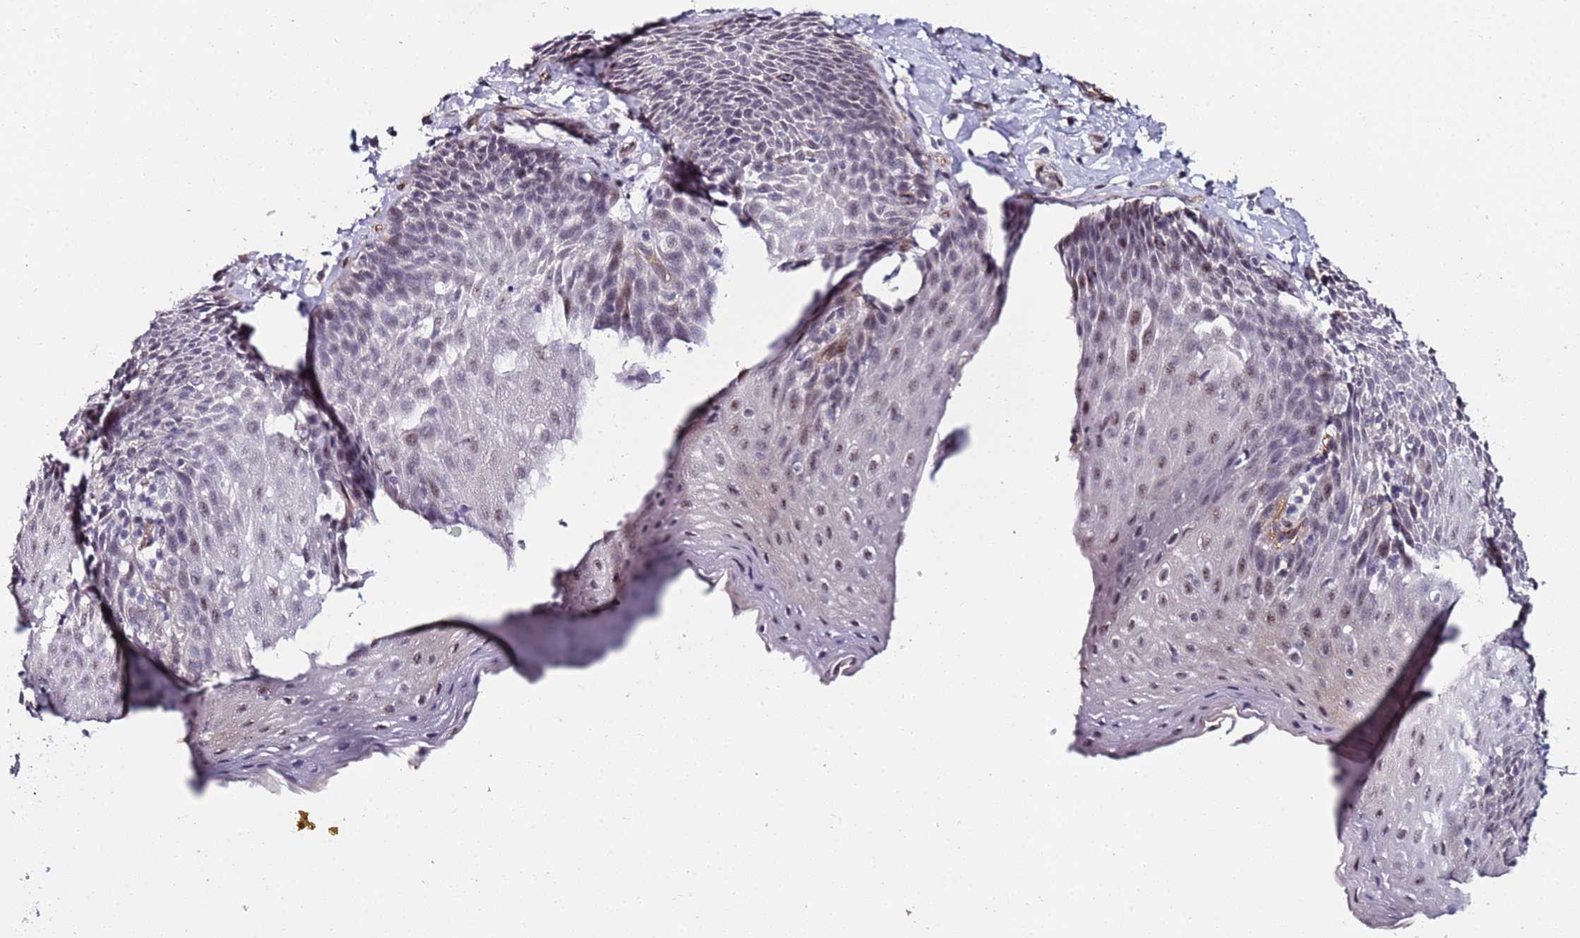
{"staining": {"intensity": "moderate", "quantity": "25%-75%", "location": "nuclear"}, "tissue": "esophagus", "cell_type": "Squamous epithelial cells", "image_type": "normal", "snomed": [{"axis": "morphology", "description": "Normal tissue, NOS"}, {"axis": "topography", "description": "Esophagus"}], "caption": "Moderate nuclear protein staining is seen in approximately 25%-75% of squamous epithelial cells in esophagus.", "gene": "DUSP28", "patient": {"sex": "female", "age": 61}}